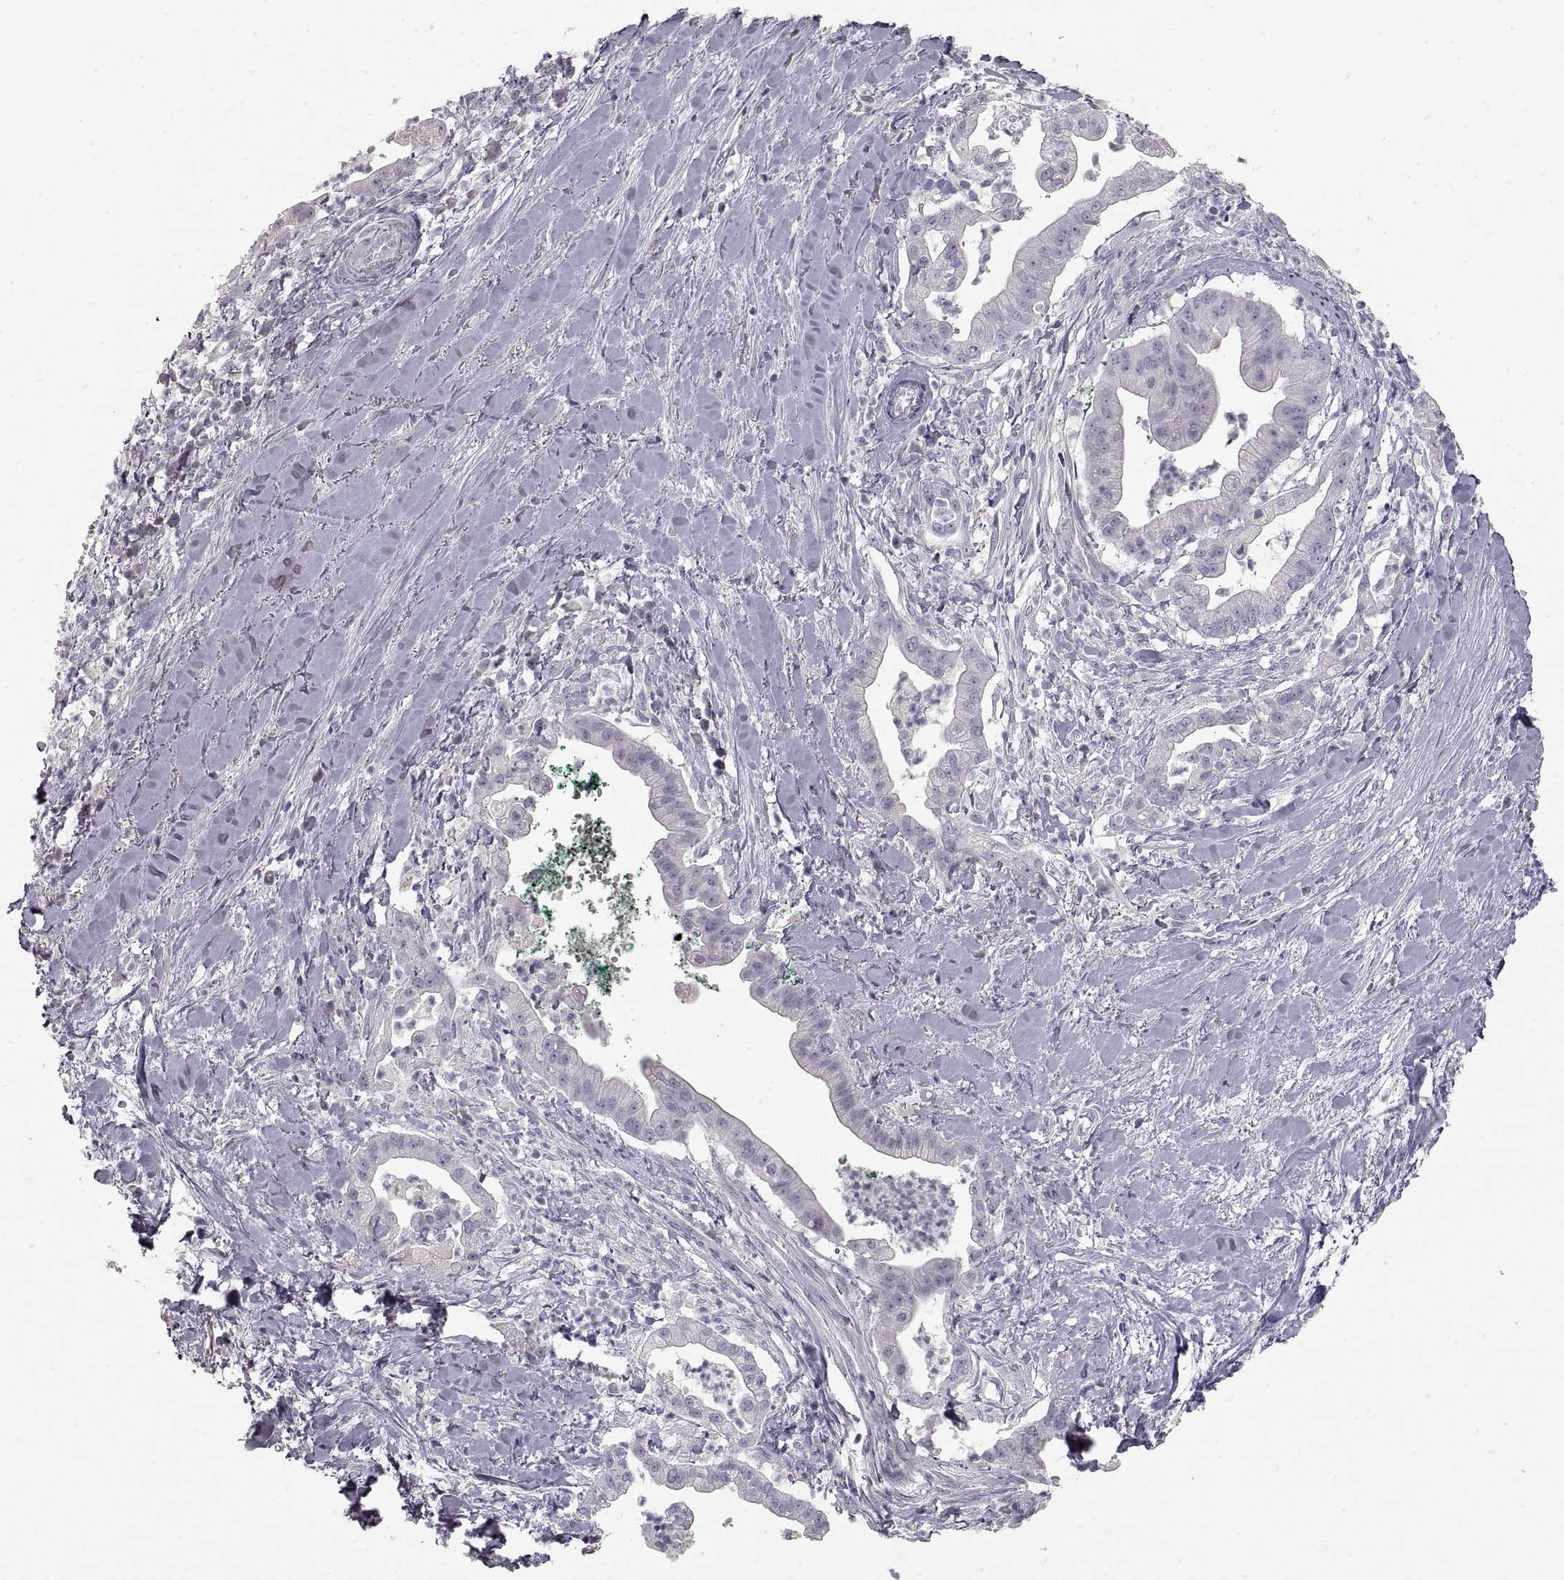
{"staining": {"intensity": "negative", "quantity": "none", "location": "none"}, "tissue": "pancreatic cancer", "cell_type": "Tumor cells", "image_type": "cancer", "snomed": [{"axis": "morphology", "description": "Normal tissue, NOS"}, {"axis": "morphology", "description": "Adenocarcinoma, NOS"}, {"axis": "topography", "description": "Lymph node"}, {"axis": "topography", "description": "Pancreas"}], "caption": "This is a histopathology image of immunohistochemistry (IHC) staining of pancreatic adenocarcinoma, which shows no positivity in tumor cells.", "gene": "ZP3", "patient": {"sex": "female", "age": 58}}